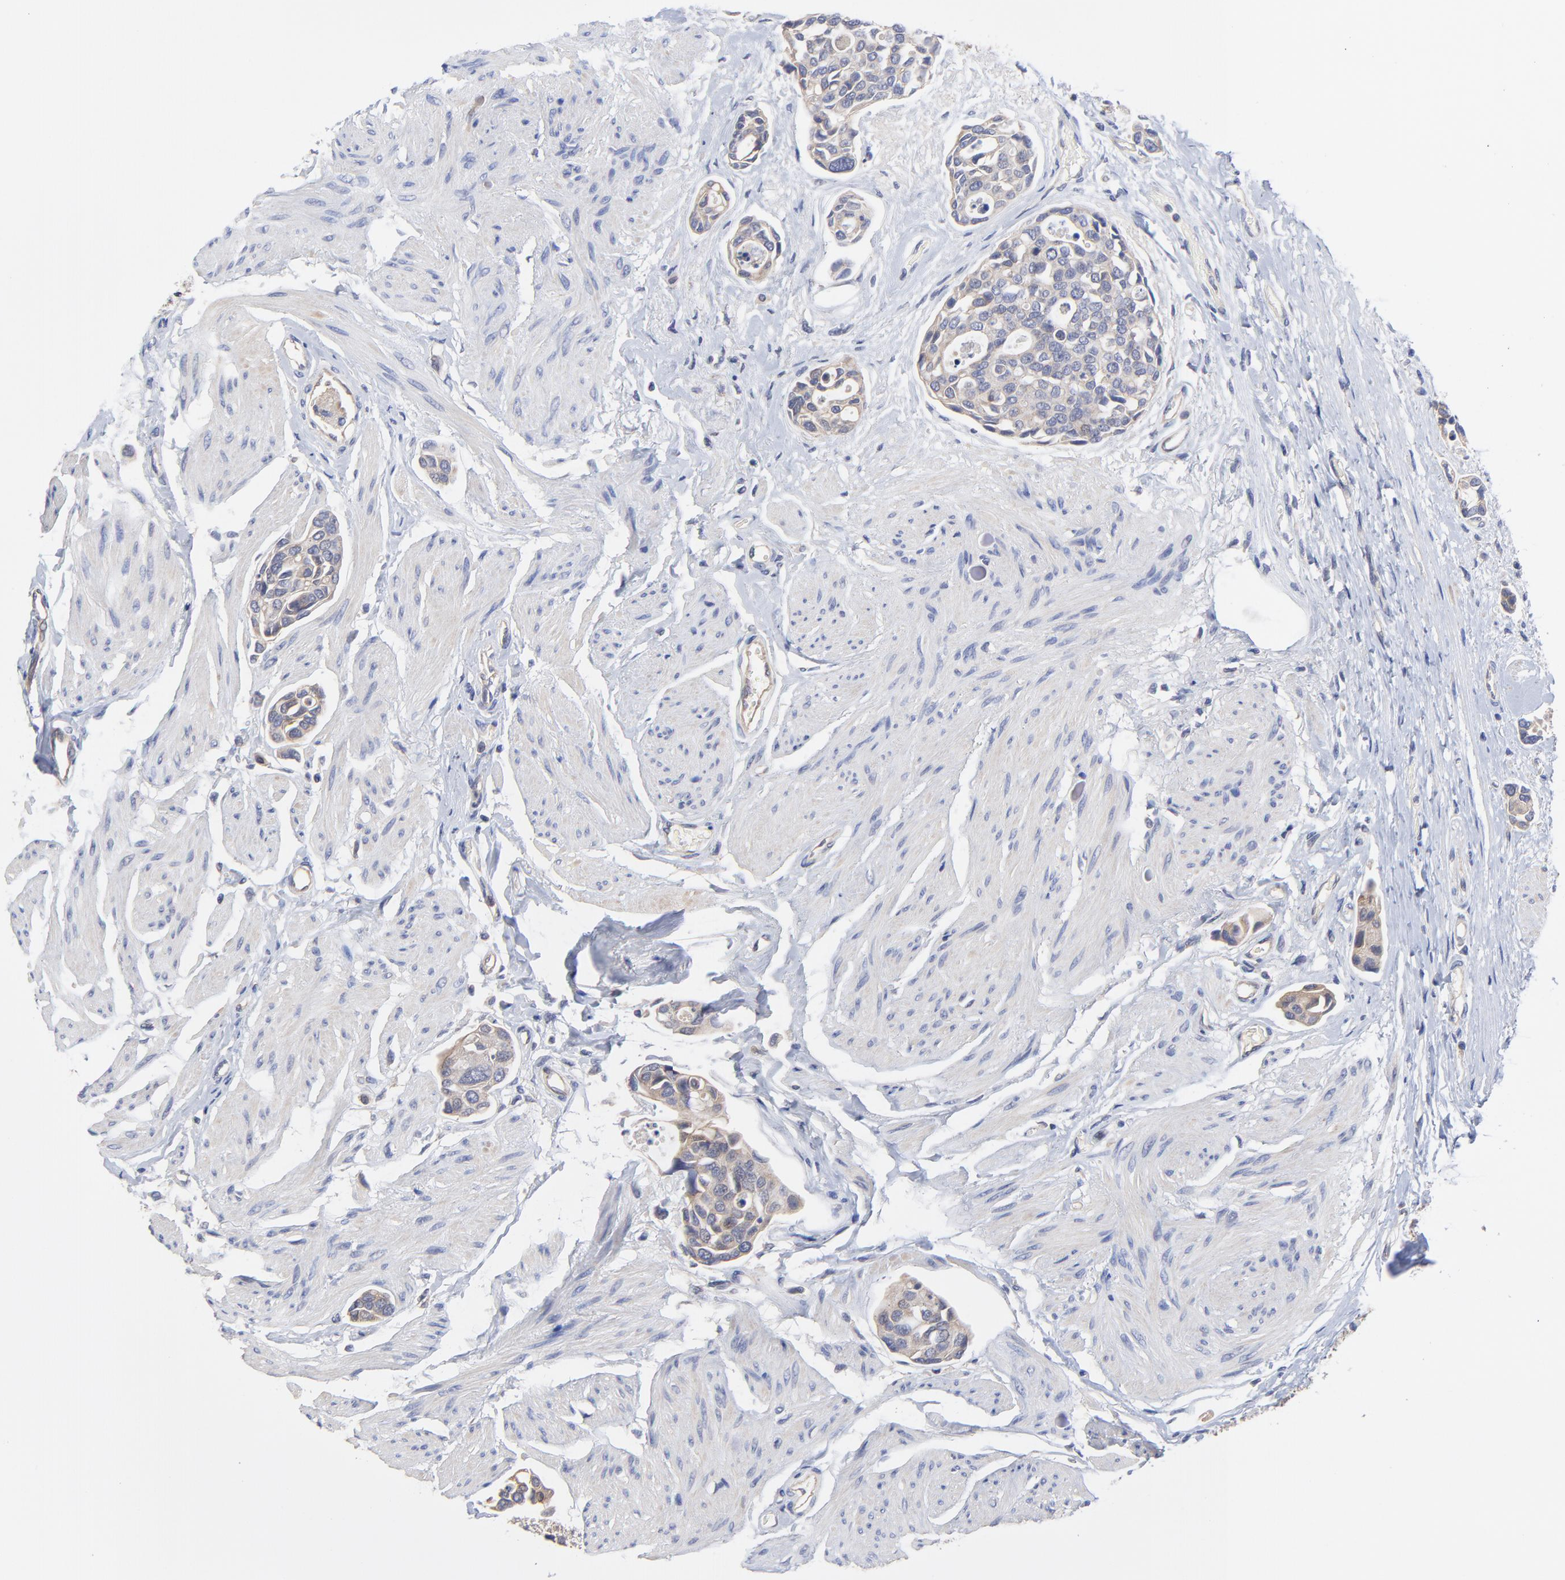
{"staining": {"intensity": "weak", "quantity": ">75%", "location": "cytoplasmic/membranous"}, "tissue": "urothelial cancer", "cell_type": "Tumor cells", "image_type": "cancer", "snomed": [{"axis": "morphology", "description": "Urothelial carcinoma, High grade"}, {"axis": "topography", "description": "Urinary bladder"}], "caption": "Immunohistochemical staining of human high-grade urothelial carcinoma demonstrates weak cytoplasmic/membranous protein expression in approximately >75% of tumor cells.", "gene": "PCMT1", "patient": {"sex": "male", "age": 78}}